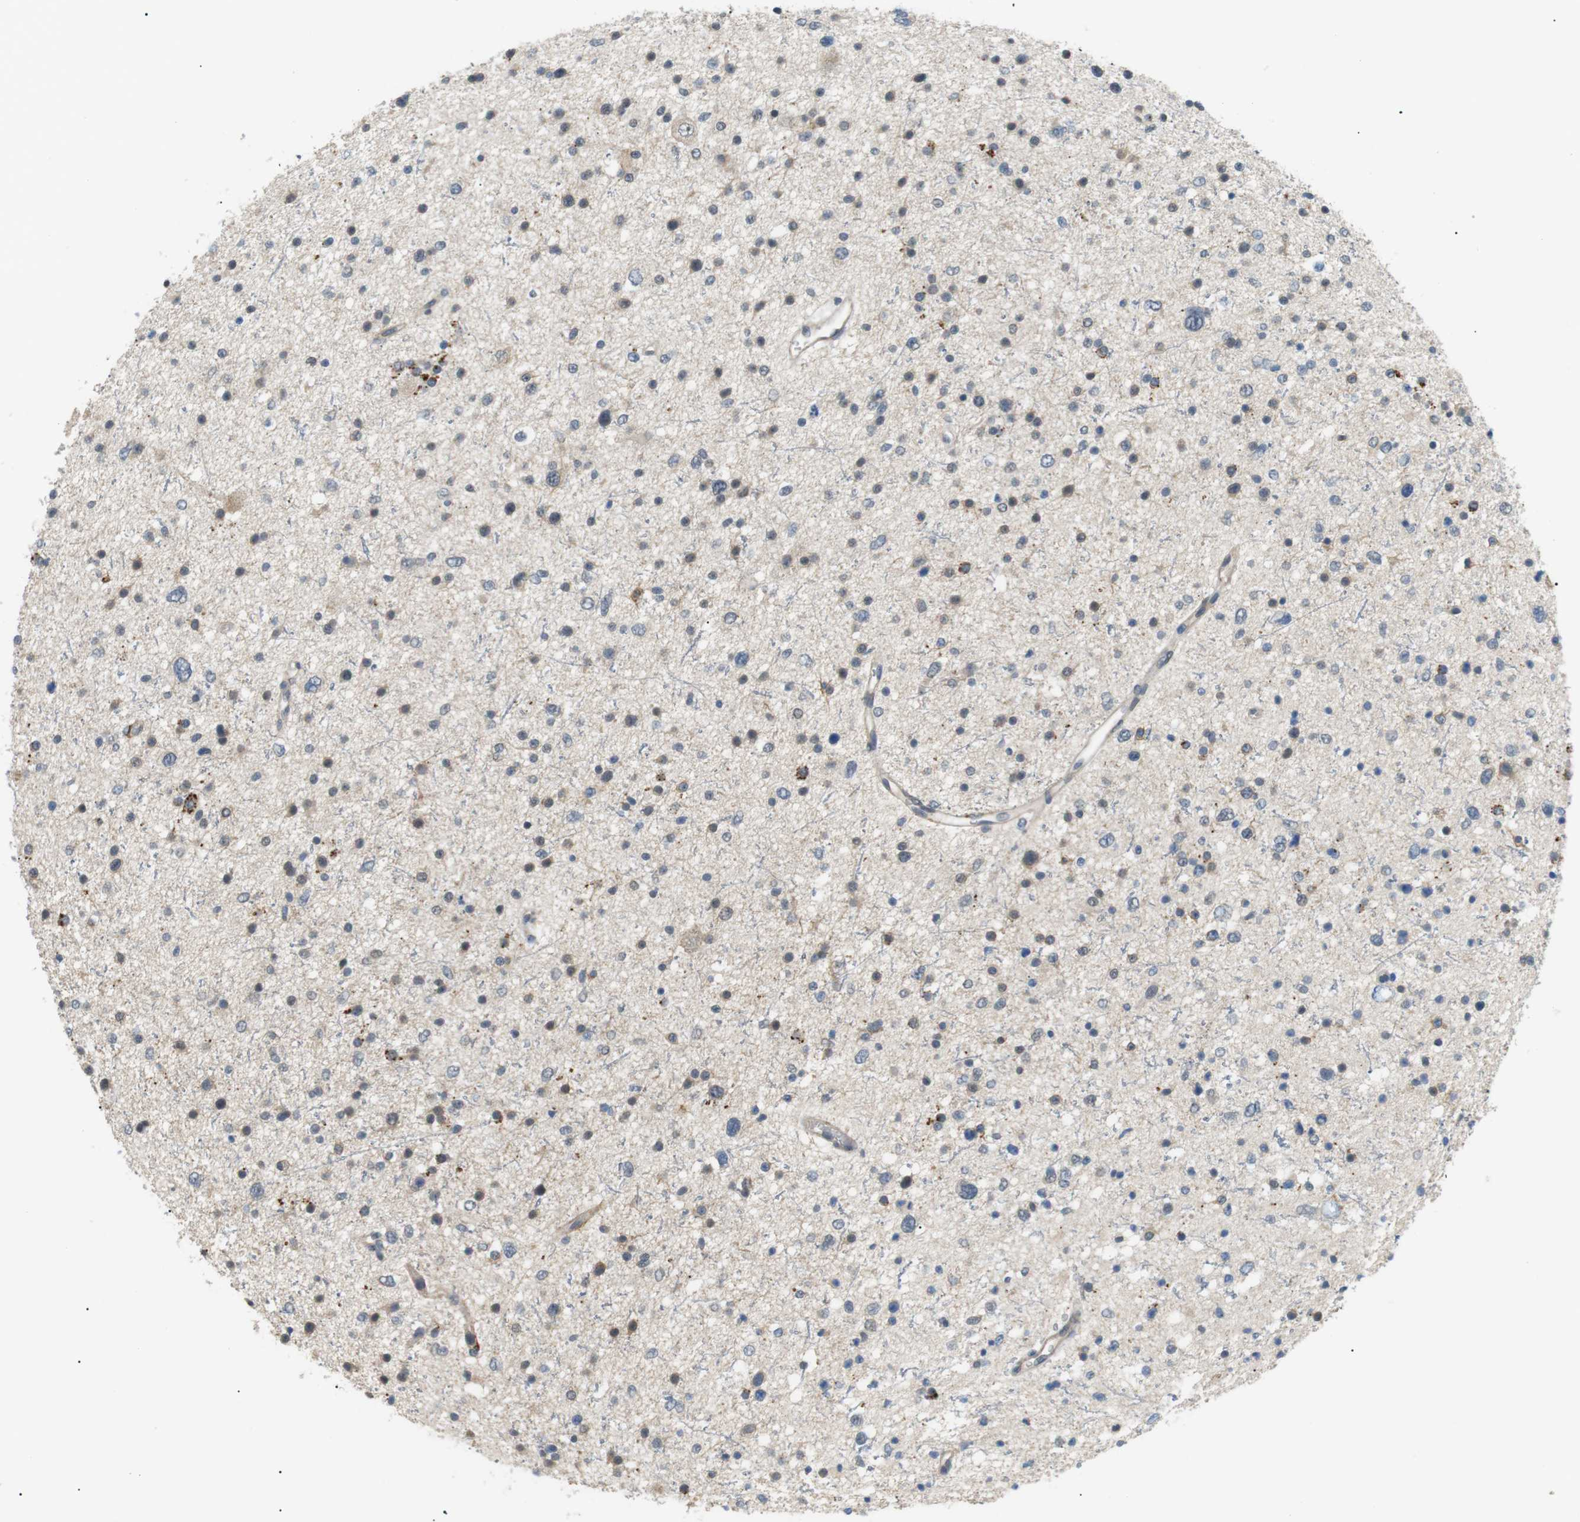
{"staining": {"intensity": "weak", "quantity": "<25%", "location": "cytoplasmic/membranous"}, "tissue": "glioma", "cell_type": "Tumor cells", "image_type": "cancer", "snomed": [{"axis": "morphology", "description": "Glioma, malignant, Low grade"}, {"axis": "topography", "description": "Brain"}], "caption": "A photomicrograph of human glioma is negative for staining in tumor cells.", "gene": "B4GALNT2", "patient": {"sex": "female", "age": 37}}